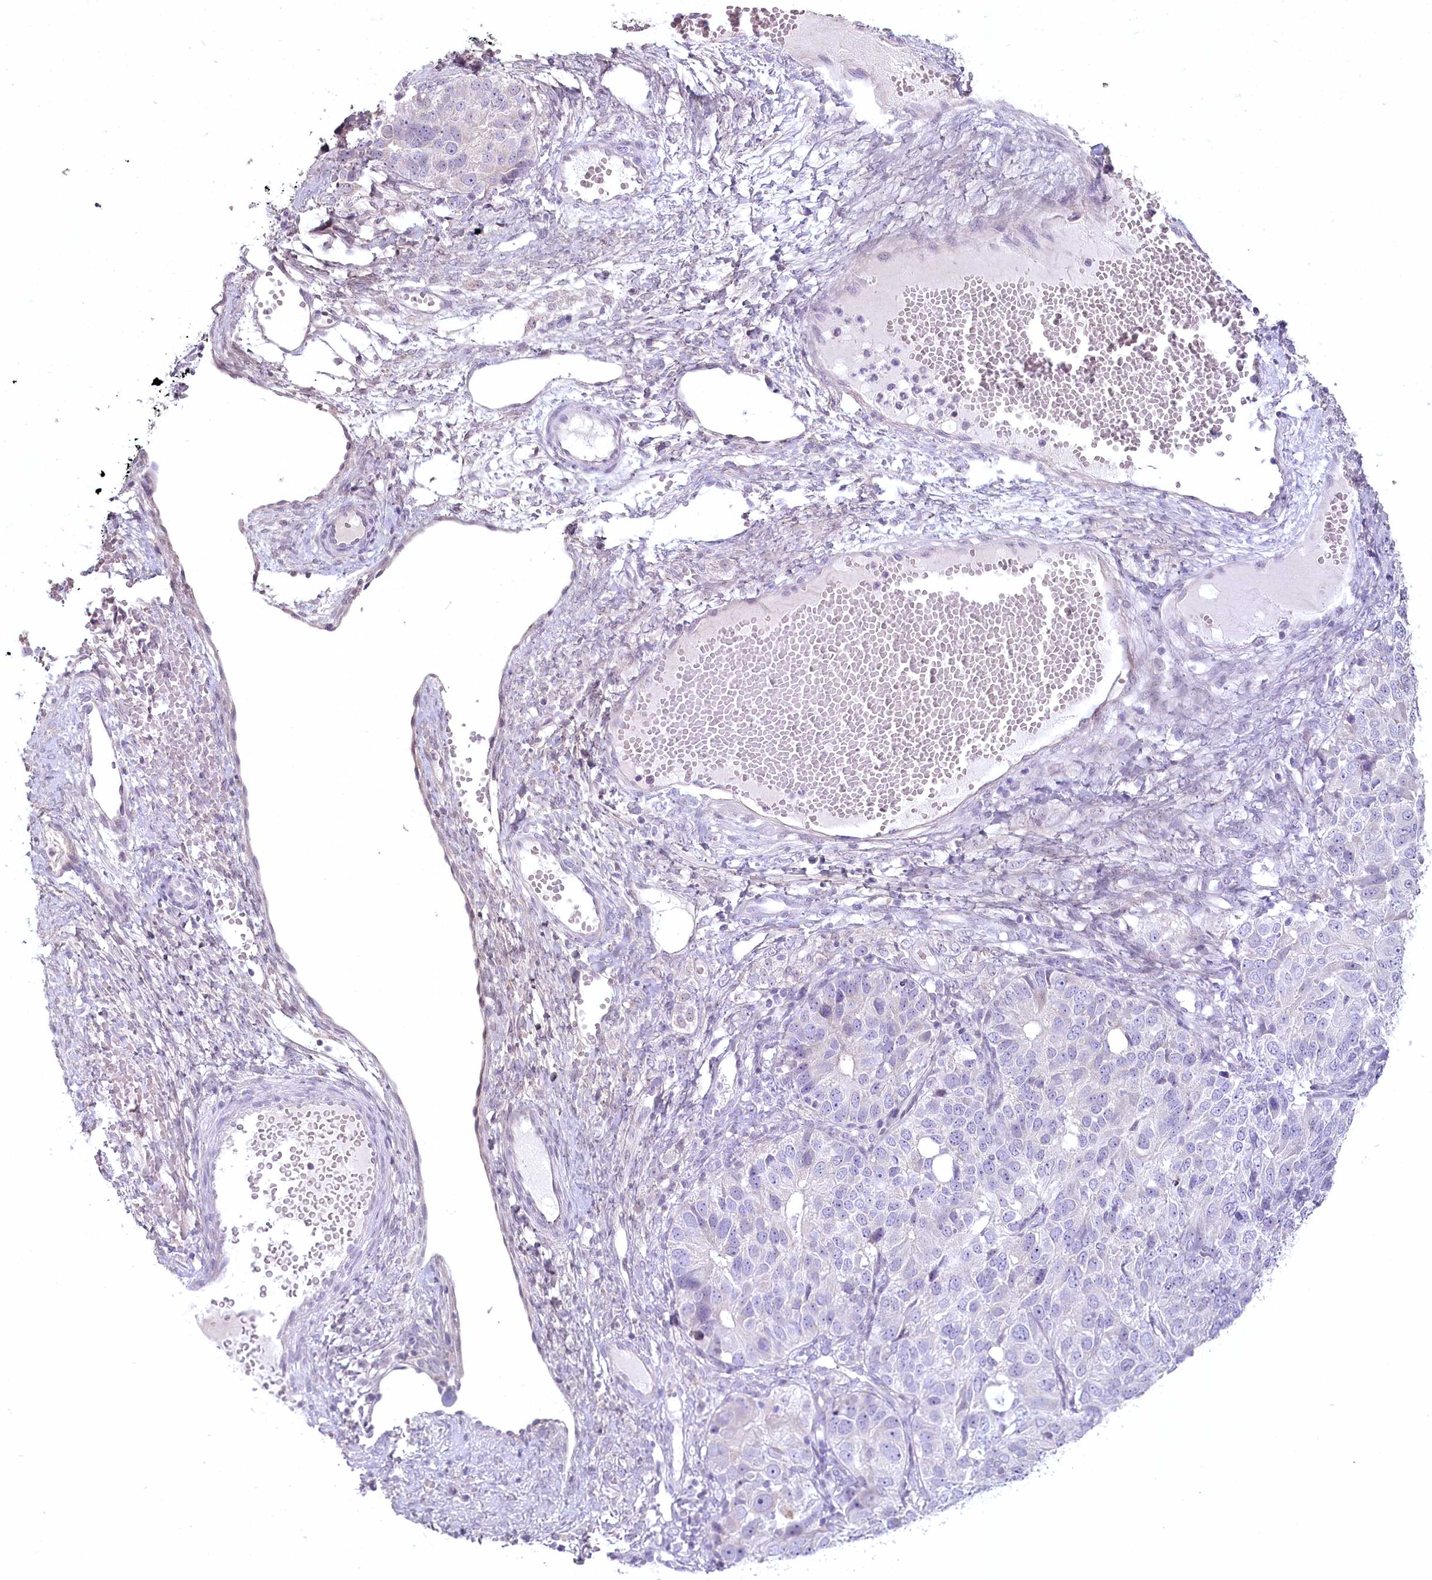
{"staining": {"intensity": "negative", "quantity": "none", "location": "none"}, "tissue": "ovarian cancer", "cell_type": "Tumor cells", "image_type": "cancer", "snomed": [{"axis": "morphology", "description": "Carcinoma, endometroid"}, {"axis": "topography", "description": "Ovary"}], "caption": "There is no significant expression in tumor cells of endometroid carcinoma (ovarian).", "gene": "USP11", "patient": {"sex": "female", "age": 51}}